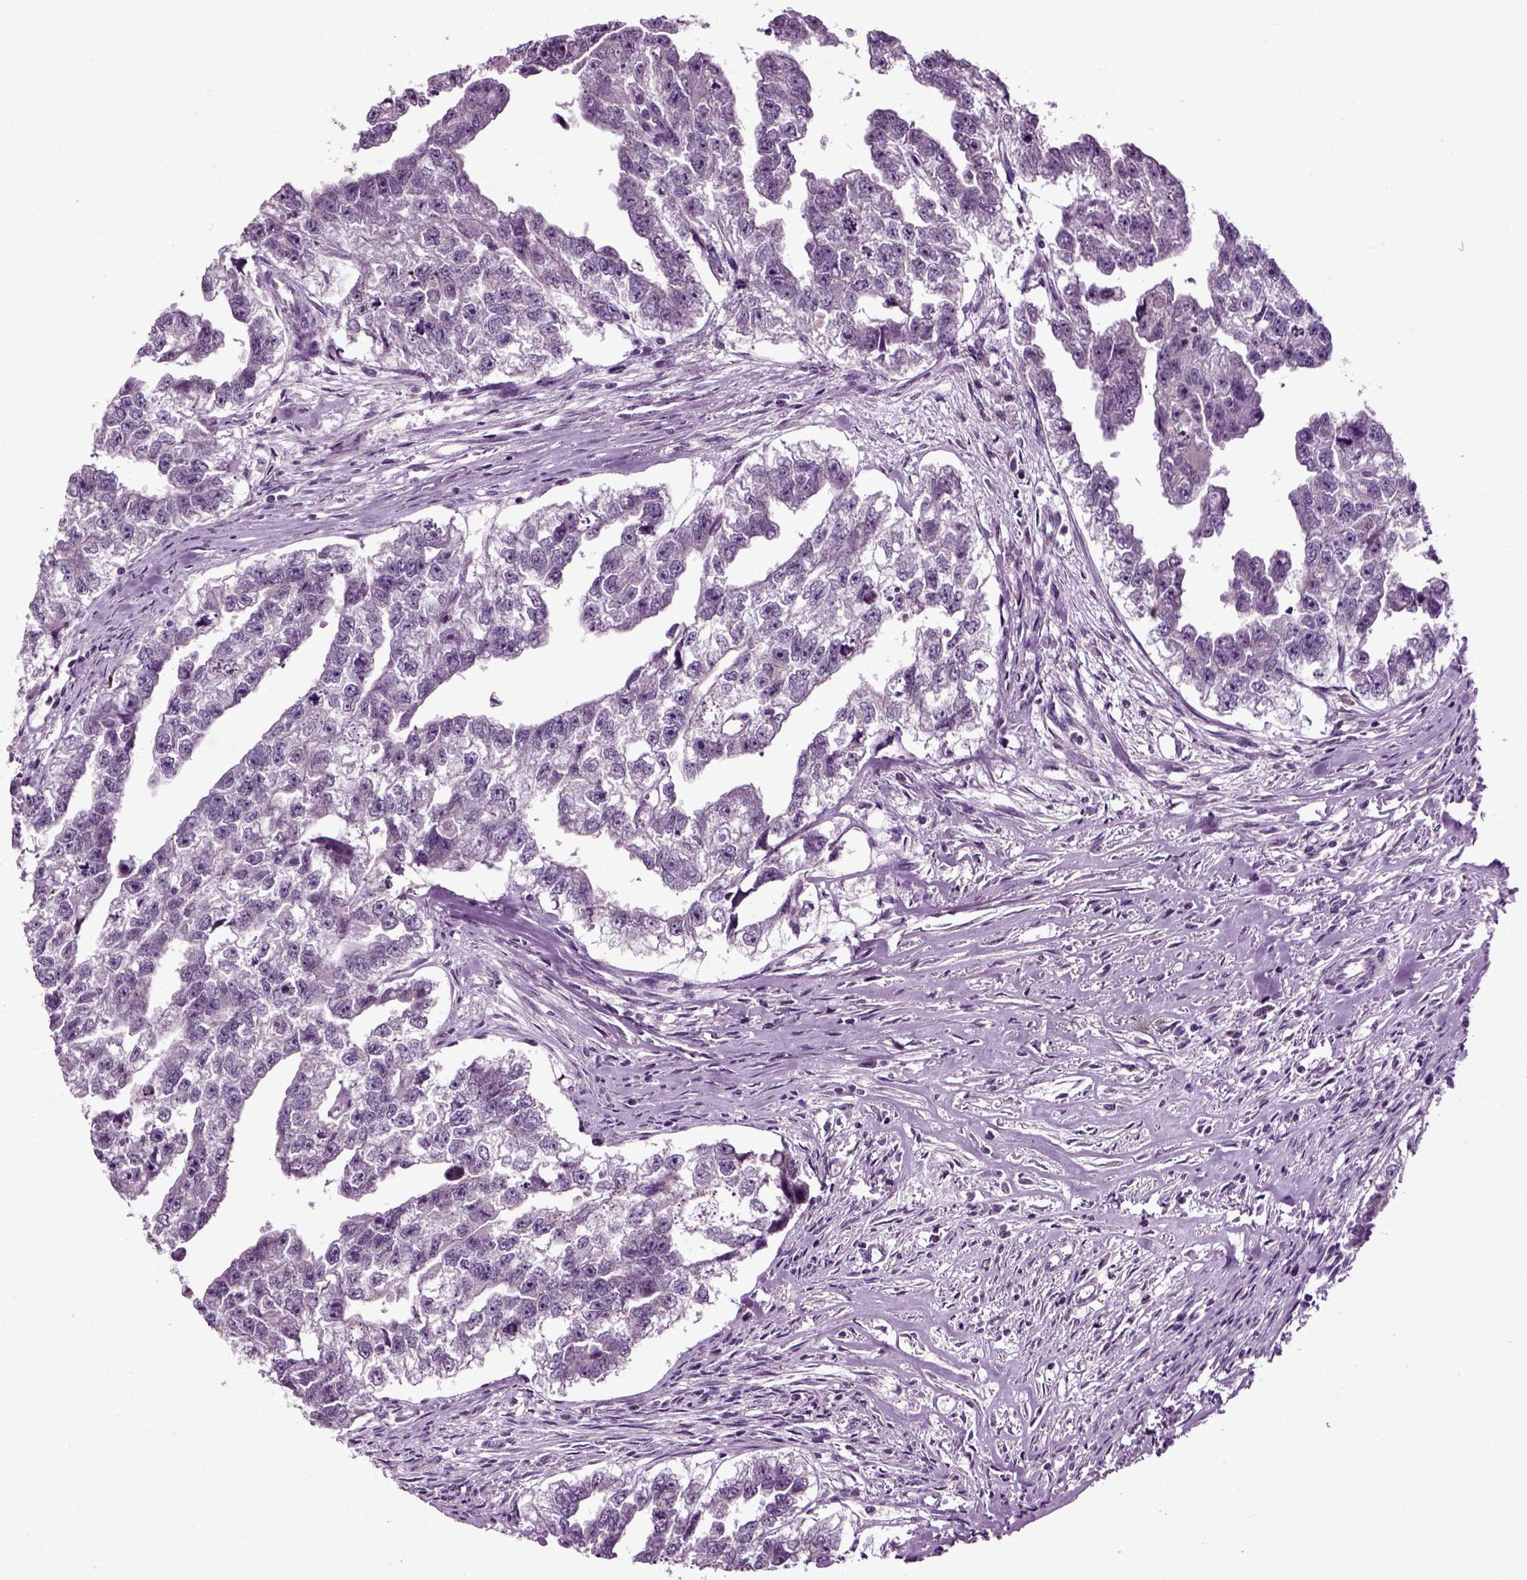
{"staining": {"intensity": "negative", "quantity": "none", "location": "none"}, "tissue": "testis cancer", "cell_type": "Tumor cells", "image_type": "cancer", "snomed": [{"axis": "morphology", "description": "Carcinoma, Embryonal, NOS"}, {"axis": "morphology", "description": "Teratoma, malignant, NOS"}, {"axis": "topography", "description": "Testis"}], "caption": "High magnification brightfield microscopy of testis teratoma (malignant) stained with DAB (3,3'-diaminobenzidine) (brown) and counterstained with hematoxylin (blue): tumor cells show no significant staining.", "gene": "SPATA17", "patient": {"sex": "male", "age": 44}}